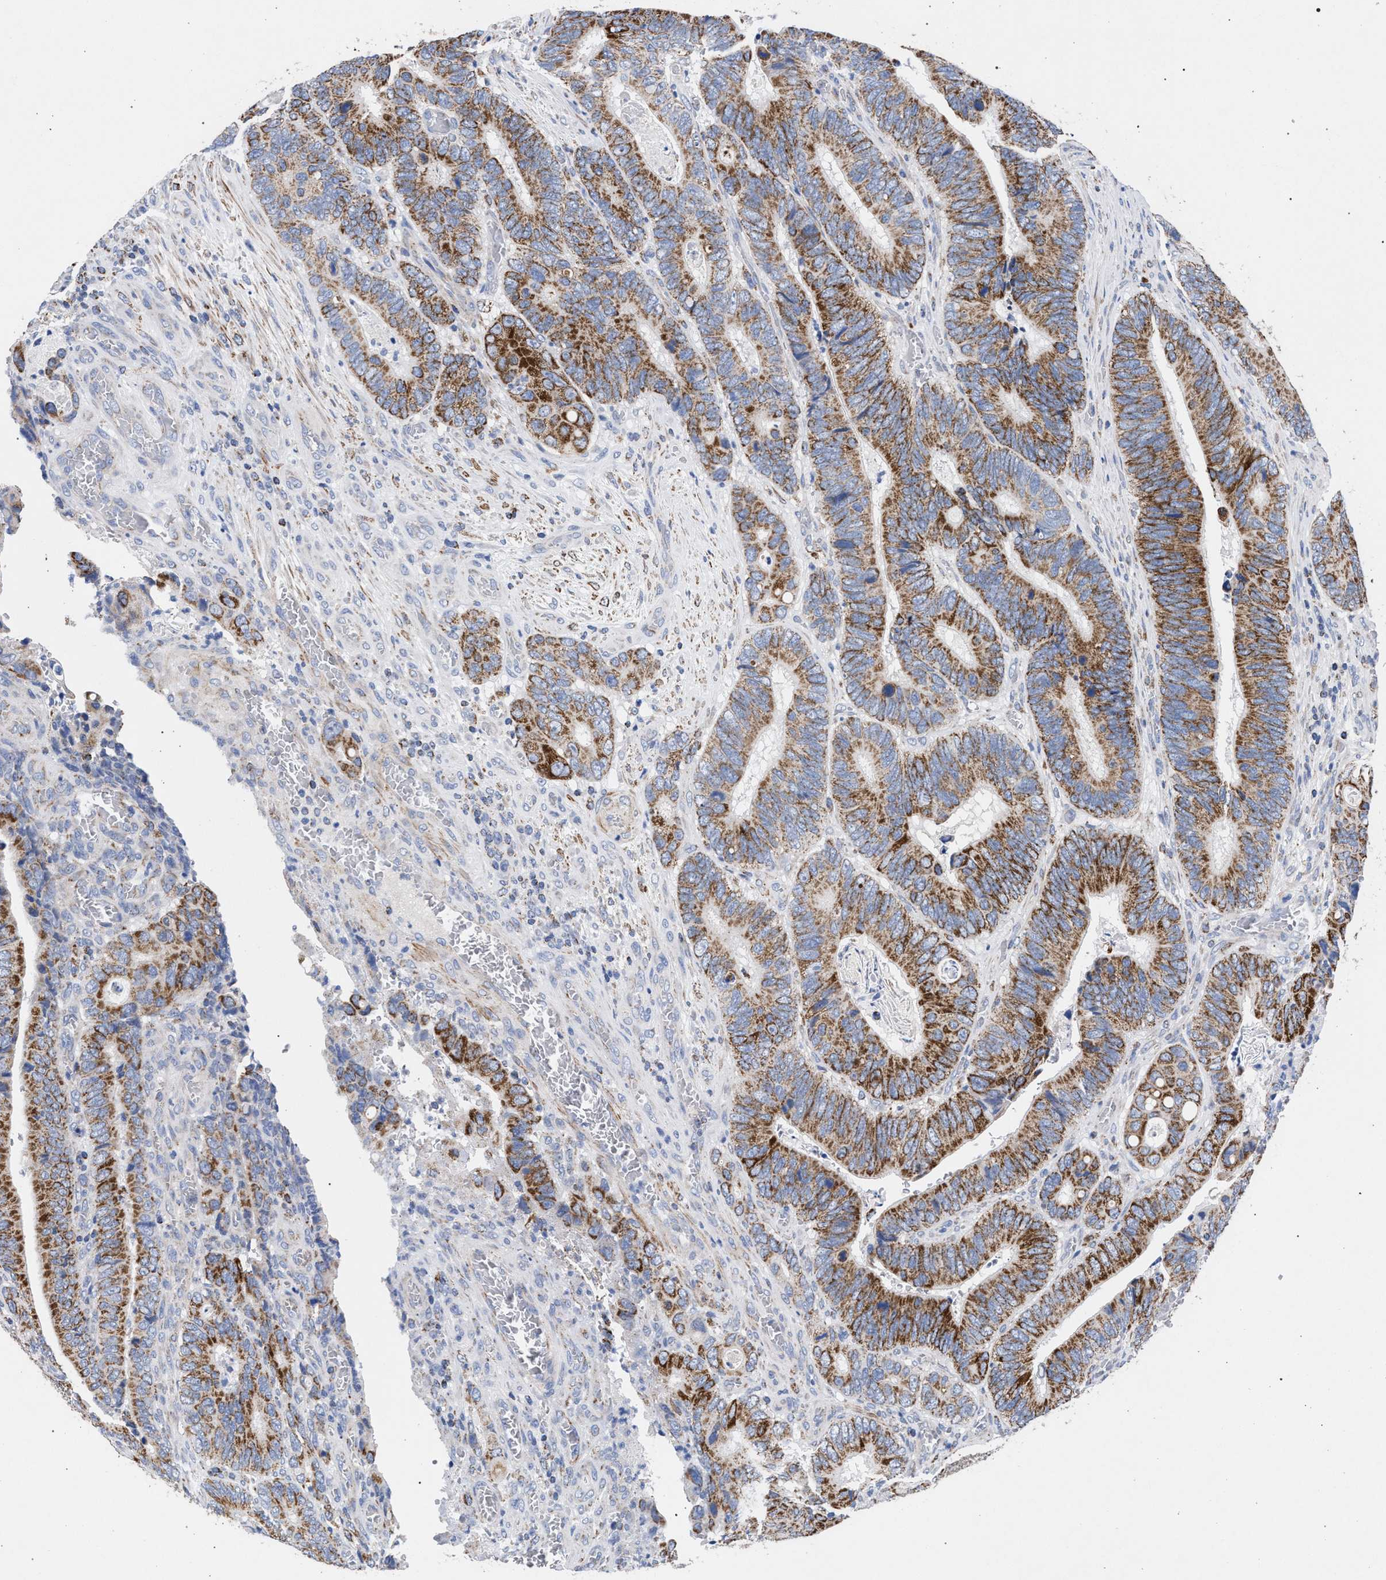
{"staining": {"intensity": "moderate", "quantity": ">75%", "location": "cytoplasmic/membranous"}, "tissue": "colorectal cancer", "cell_type": "Tumor cells", "image_type": "cancer", "snomed": [{"axis": "morphology", "description": "Adenocarcinoma, NOS"}, {"axis": "topography", "description": "Colon"}], "caption": "A medium amount of moderate cytoplasmic/membranous positivity is seen in about >75% of tumor cells in colorectal cancer tissue.", "gene": "ACADS", "patient": {"sex": "male", "age": 72}}